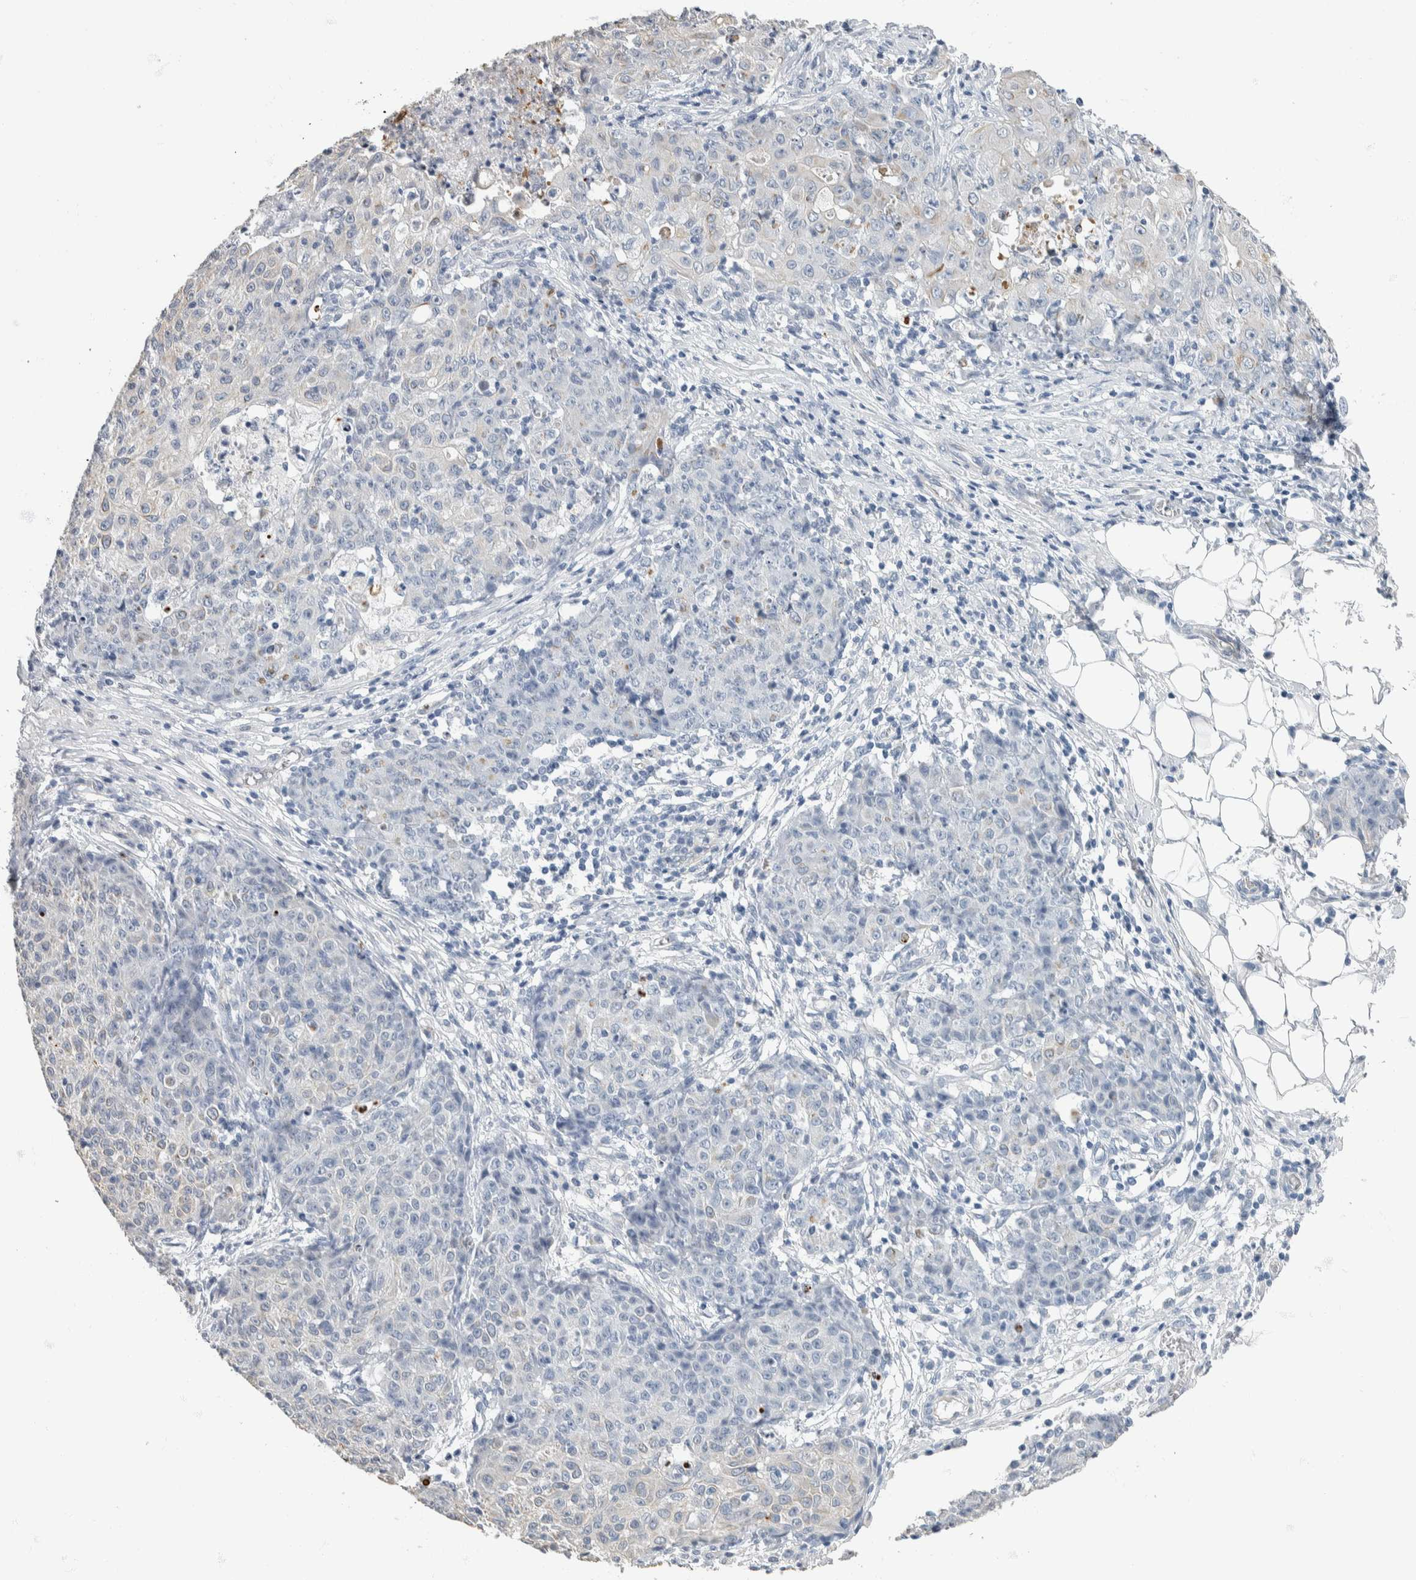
{"staining": {"intensity": "negative", "quantity": "none", "location": "none"}, "tissue": "ovarian cancer", "cell_type": "Tumor cells", "image_type": "cancer", "snomed": [{"axis": "morphology", "description": "Carcinoma, endometroid"}, {"axis": "topography", "description": "Ovary"}], "caption": "Immunohistochemistry of ovarian cancer exhibits no staining in tumor cells. Brightfield microscopy of immunohistochemistry stained with DAB (3,3'-diaminobenzidine) (brown) and hematoxylin (blue), captured at high magnification.", "gene": "NEFM", "patient": {"sex": "female", "age": 42}}